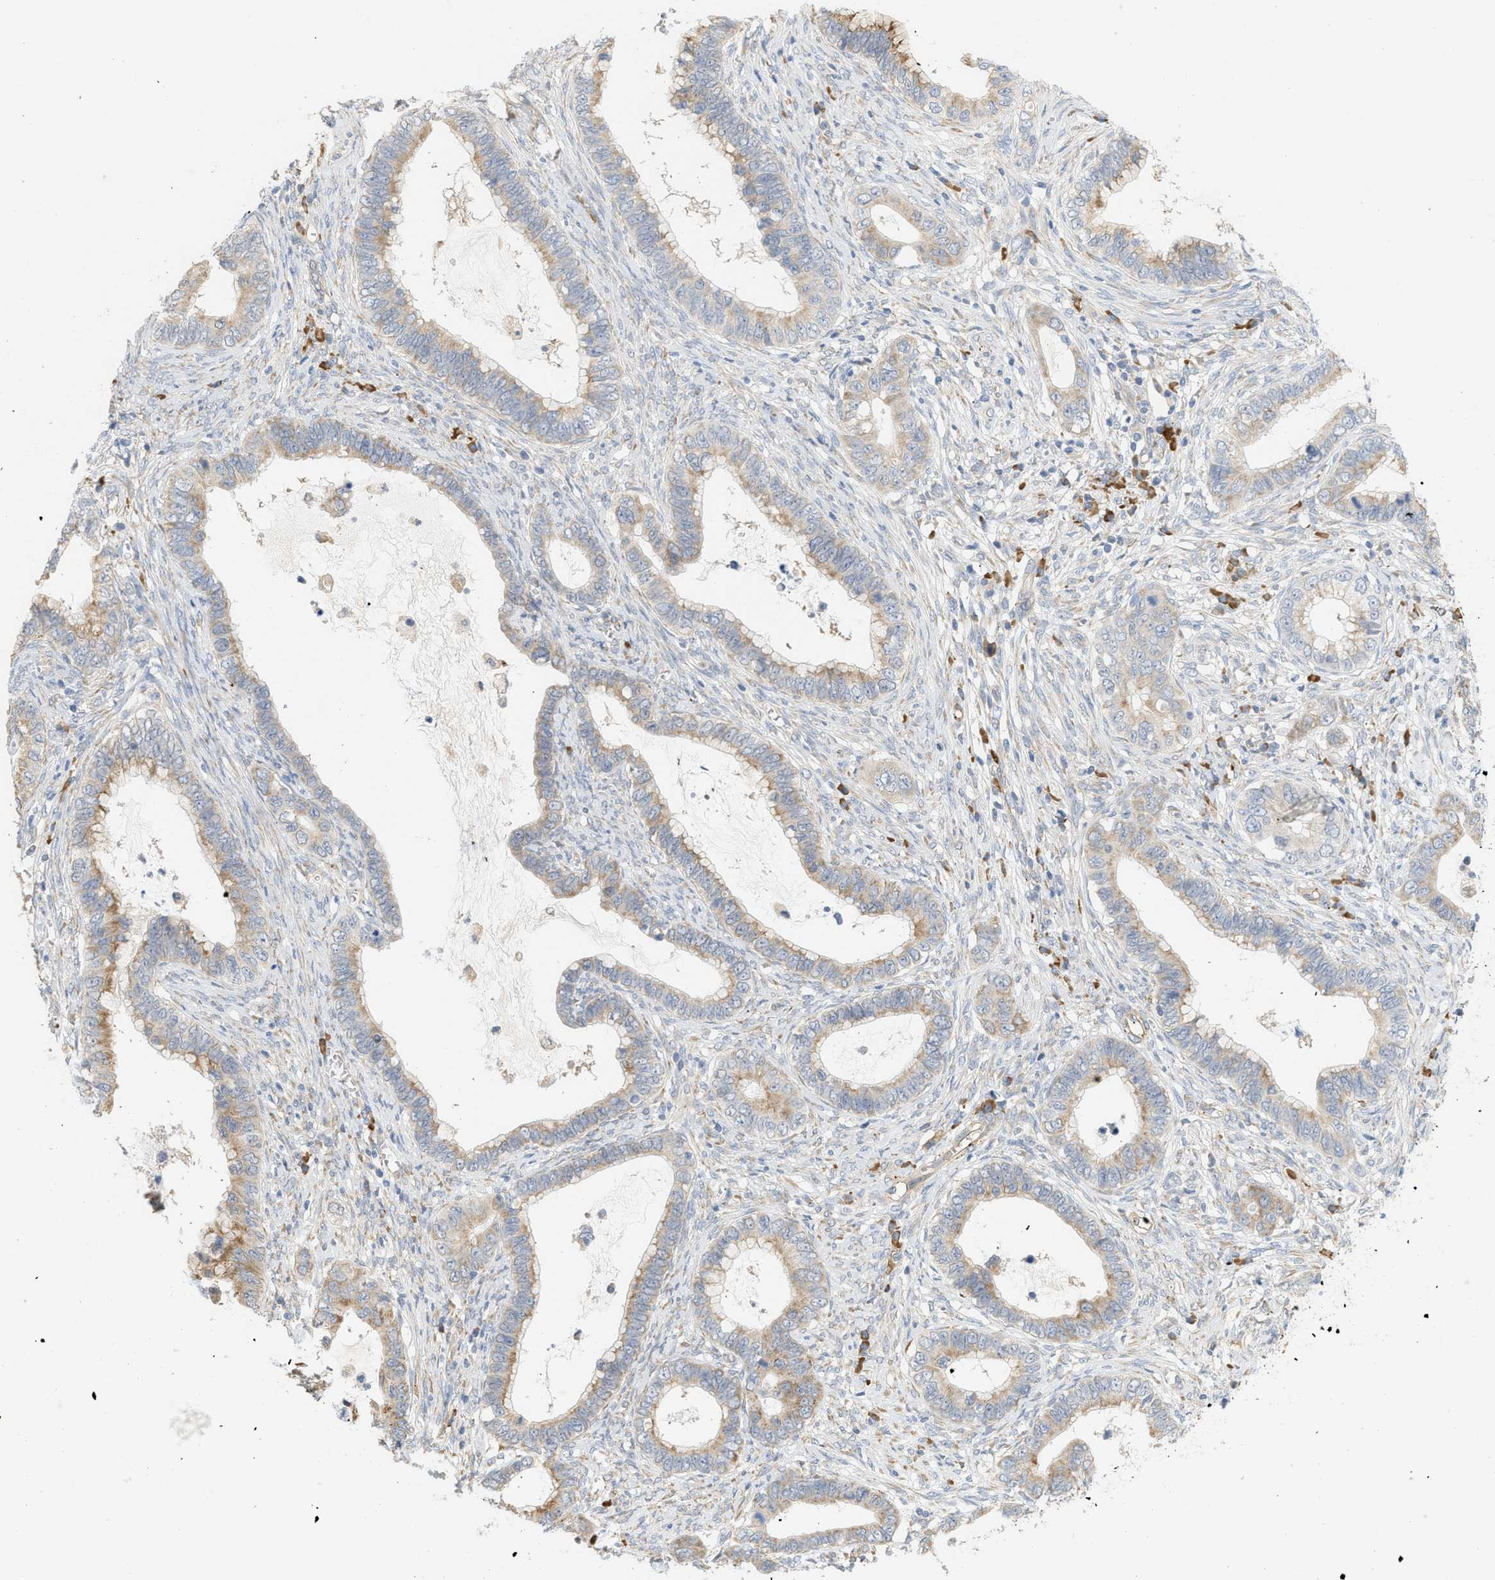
{"staining": {"intensity": "moderate", "quantity": ">75%", "location": "cytoplasmic/membranous"}, "tissue": "cervical cancer", "cell_type": "Tumor cells", "image_type": "cancer", "snomed": [{"axis": "morphology", "description": "Adenocarcinoma, NOS"}, {"axis": "topography", "description": "Cervix"}], "caption": "Cervical cancer (adenocarcinoma) stained for a protein (brown) exhibits moderate cytoplasmic/membranous positive positivity in approximately >75% of tumor cells.", "gene": "SVOP", "patient": {"sex": "female", "age": 44}}